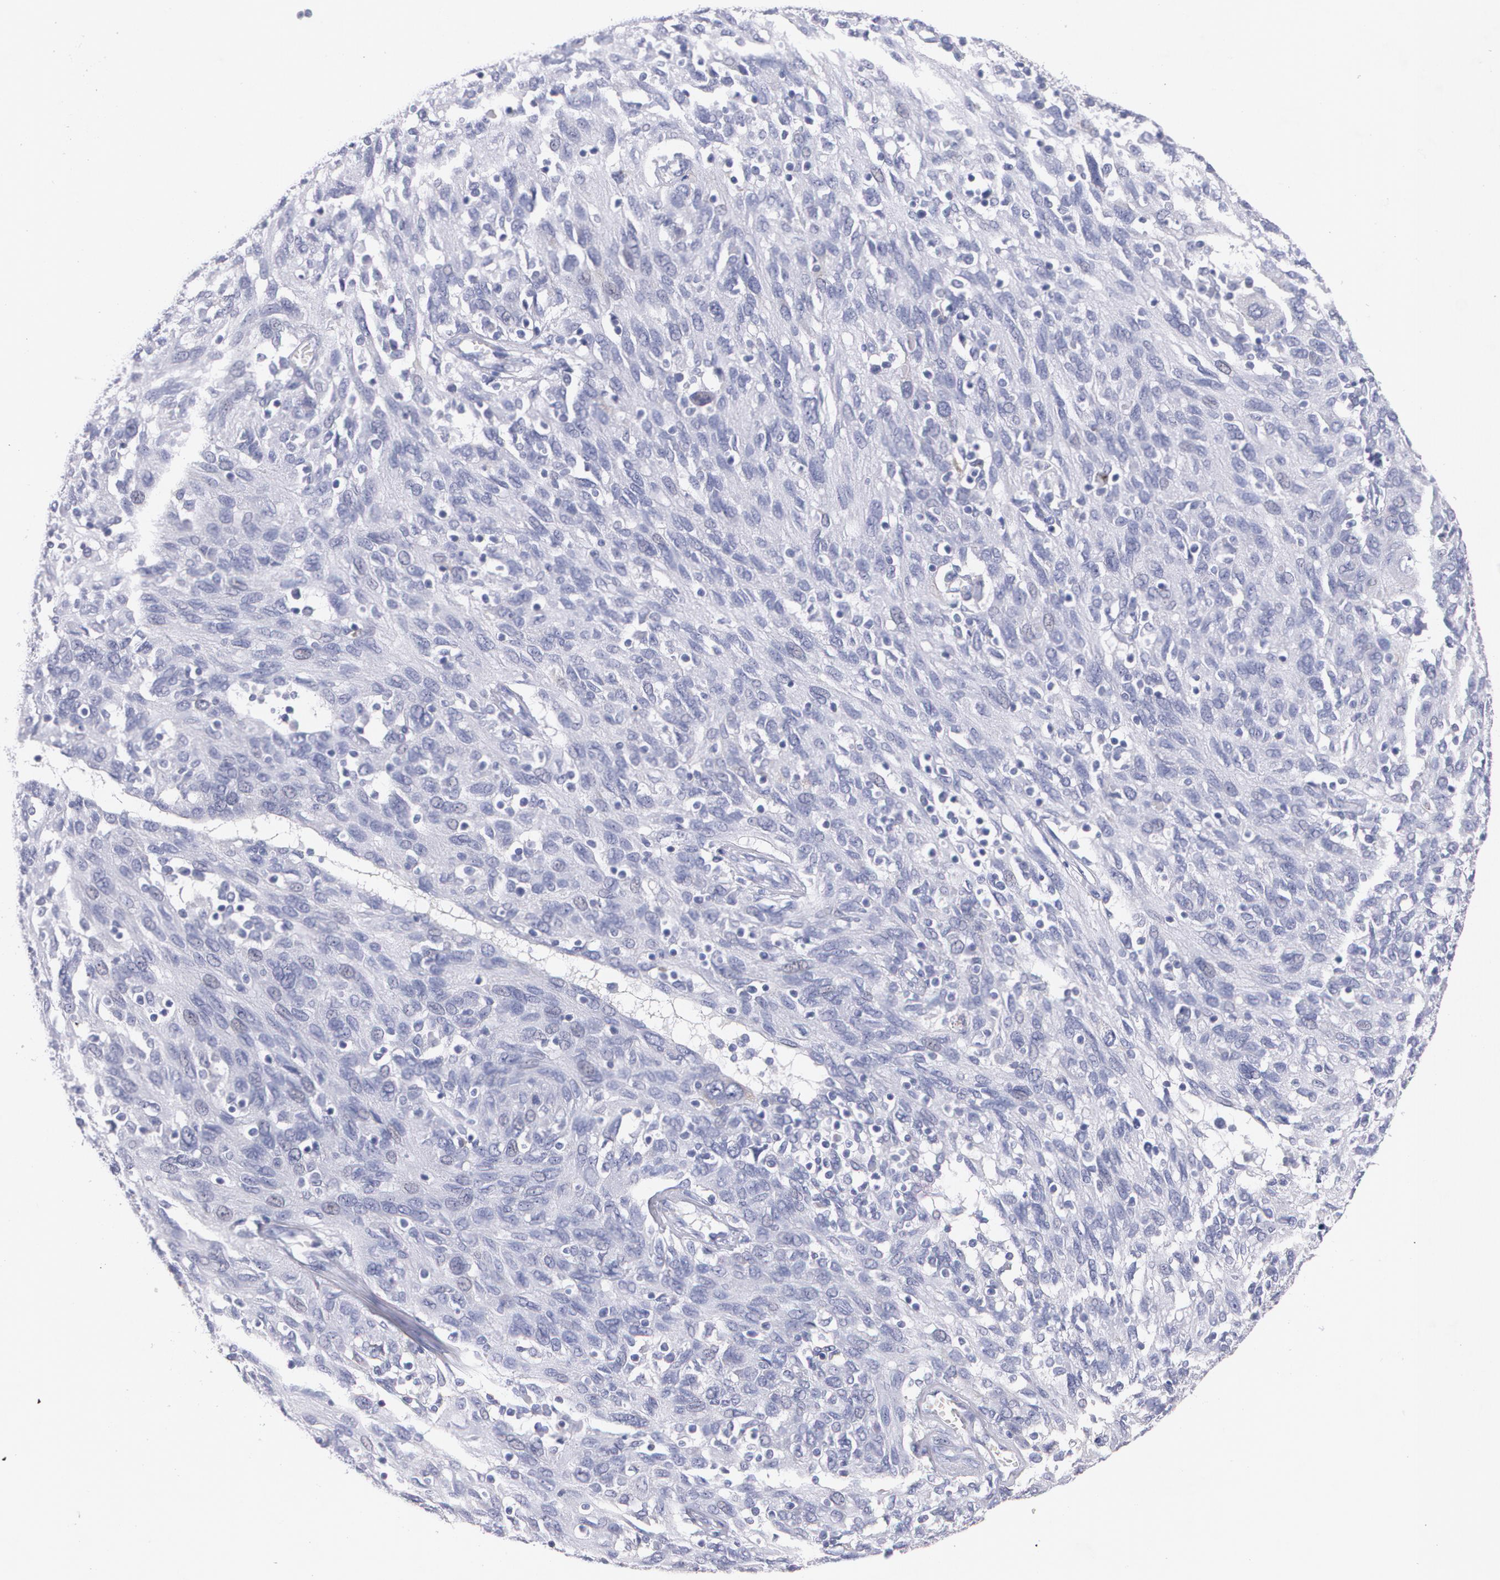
{"staining": {"intensity": "negative", "quantity": "none", "location": "none"}, "tissue": "ovarian cancer", "cell_type": "Tumor cells", "image_type": "cancer", "snomed": [{"axis": "morphology", "description": "Carcinoma, endometroid"}, {"axis": "topography", "description": "Ovary"}], "caption": "There is no significant positivity in tumor cells of ovarian cancer.", "gene": "HMMR", "patient": {"sex": "female", "age": 50}}